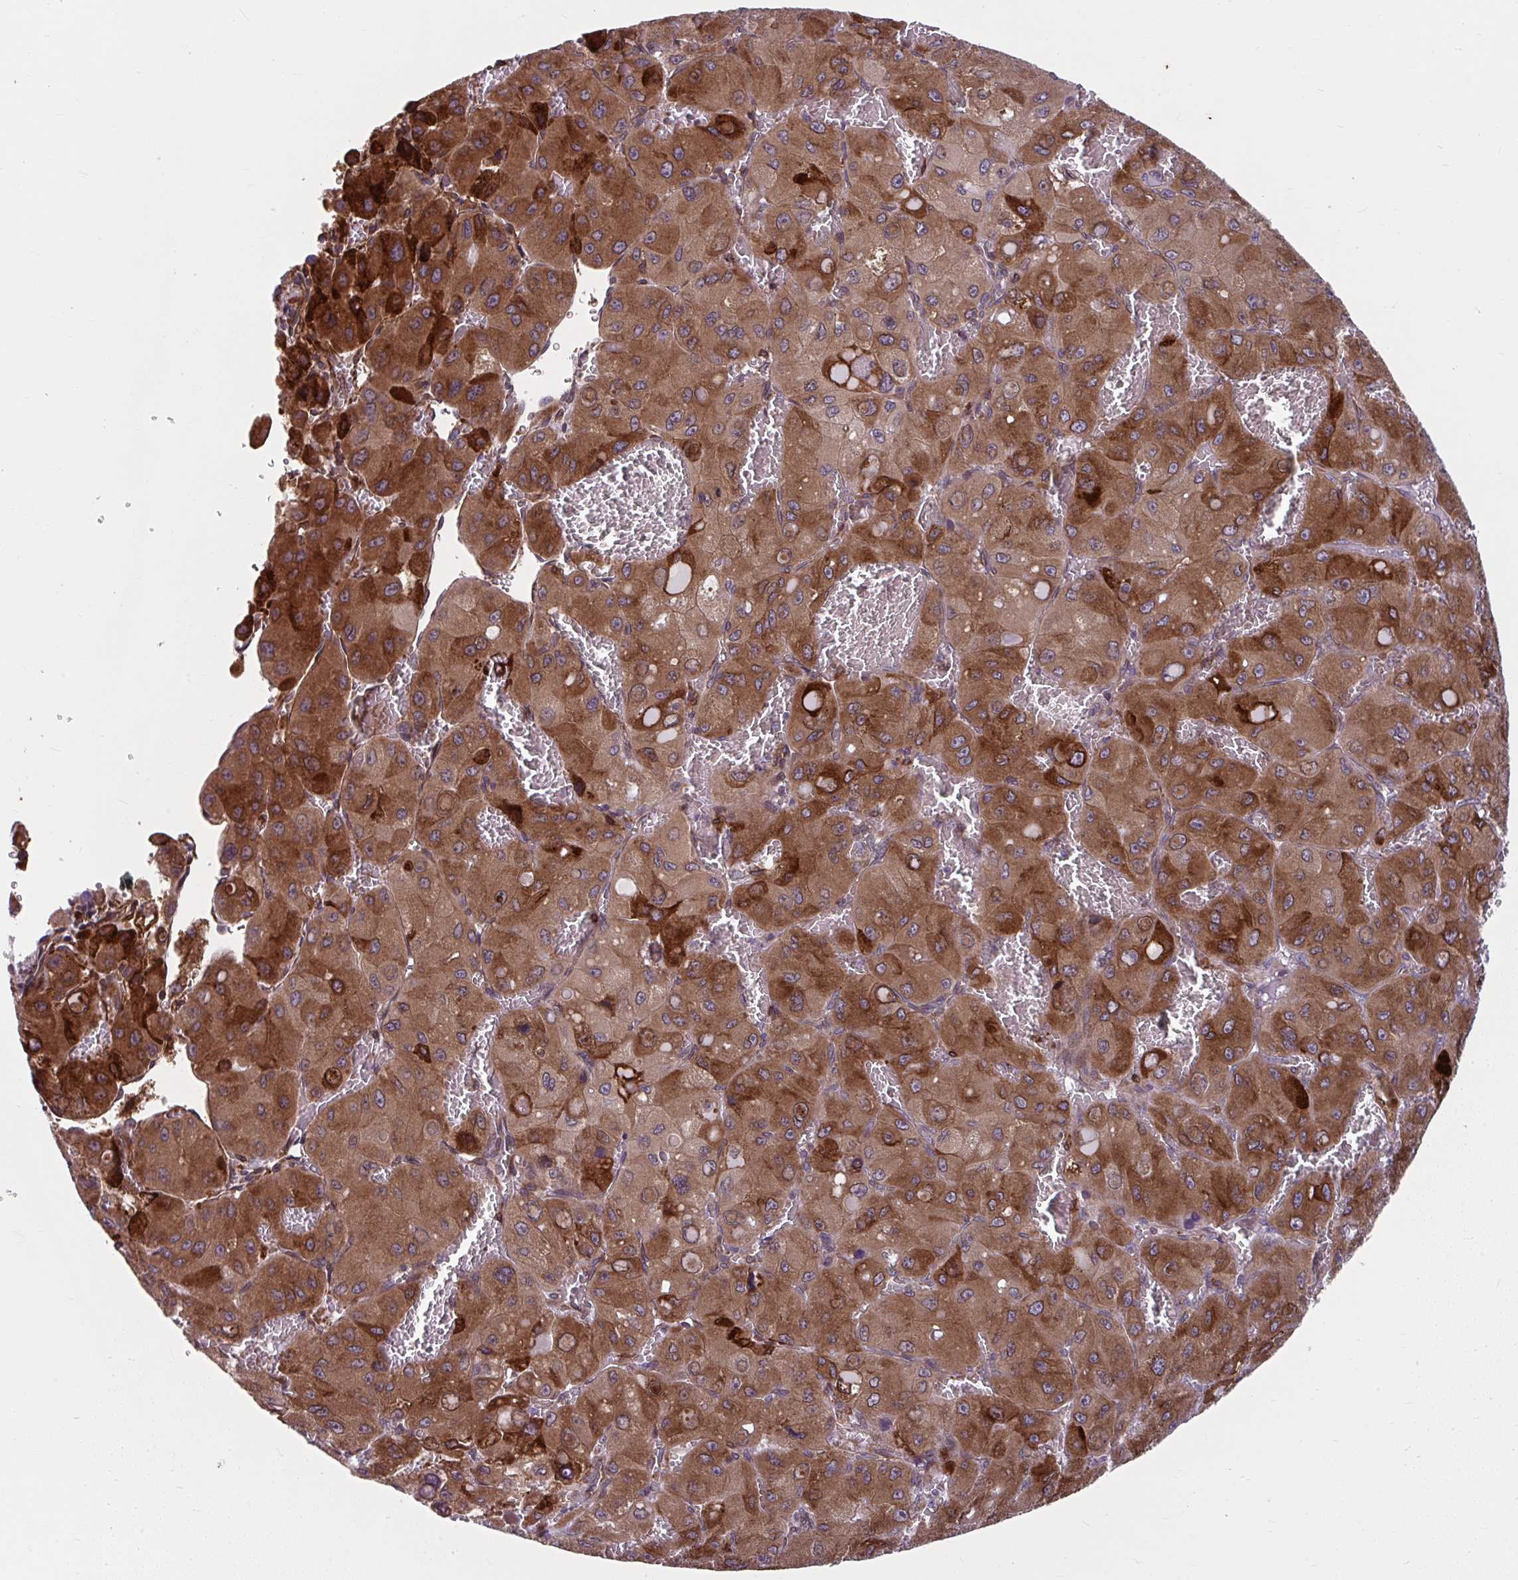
{"staining": {"intensity": "strong", "quantity": ">75%", "location": "cytoplasmic/membranous"}, "tissue": "liver cancer", "cell_type": "Tumor cells", "image_type": "cancer", "snomed": [{"axis": "morphology", "description": "Carcinoma, Hepatocellular, NOS"}, {"axis": "topography", "description": "Liver"}], "caption": "Human hepatocellular carcinoma (liver) stained with a protein marker demonstrates strong staining in tumor cells.", "gene": "STIM2", "patient": {"sex": "male", "age": 27}}